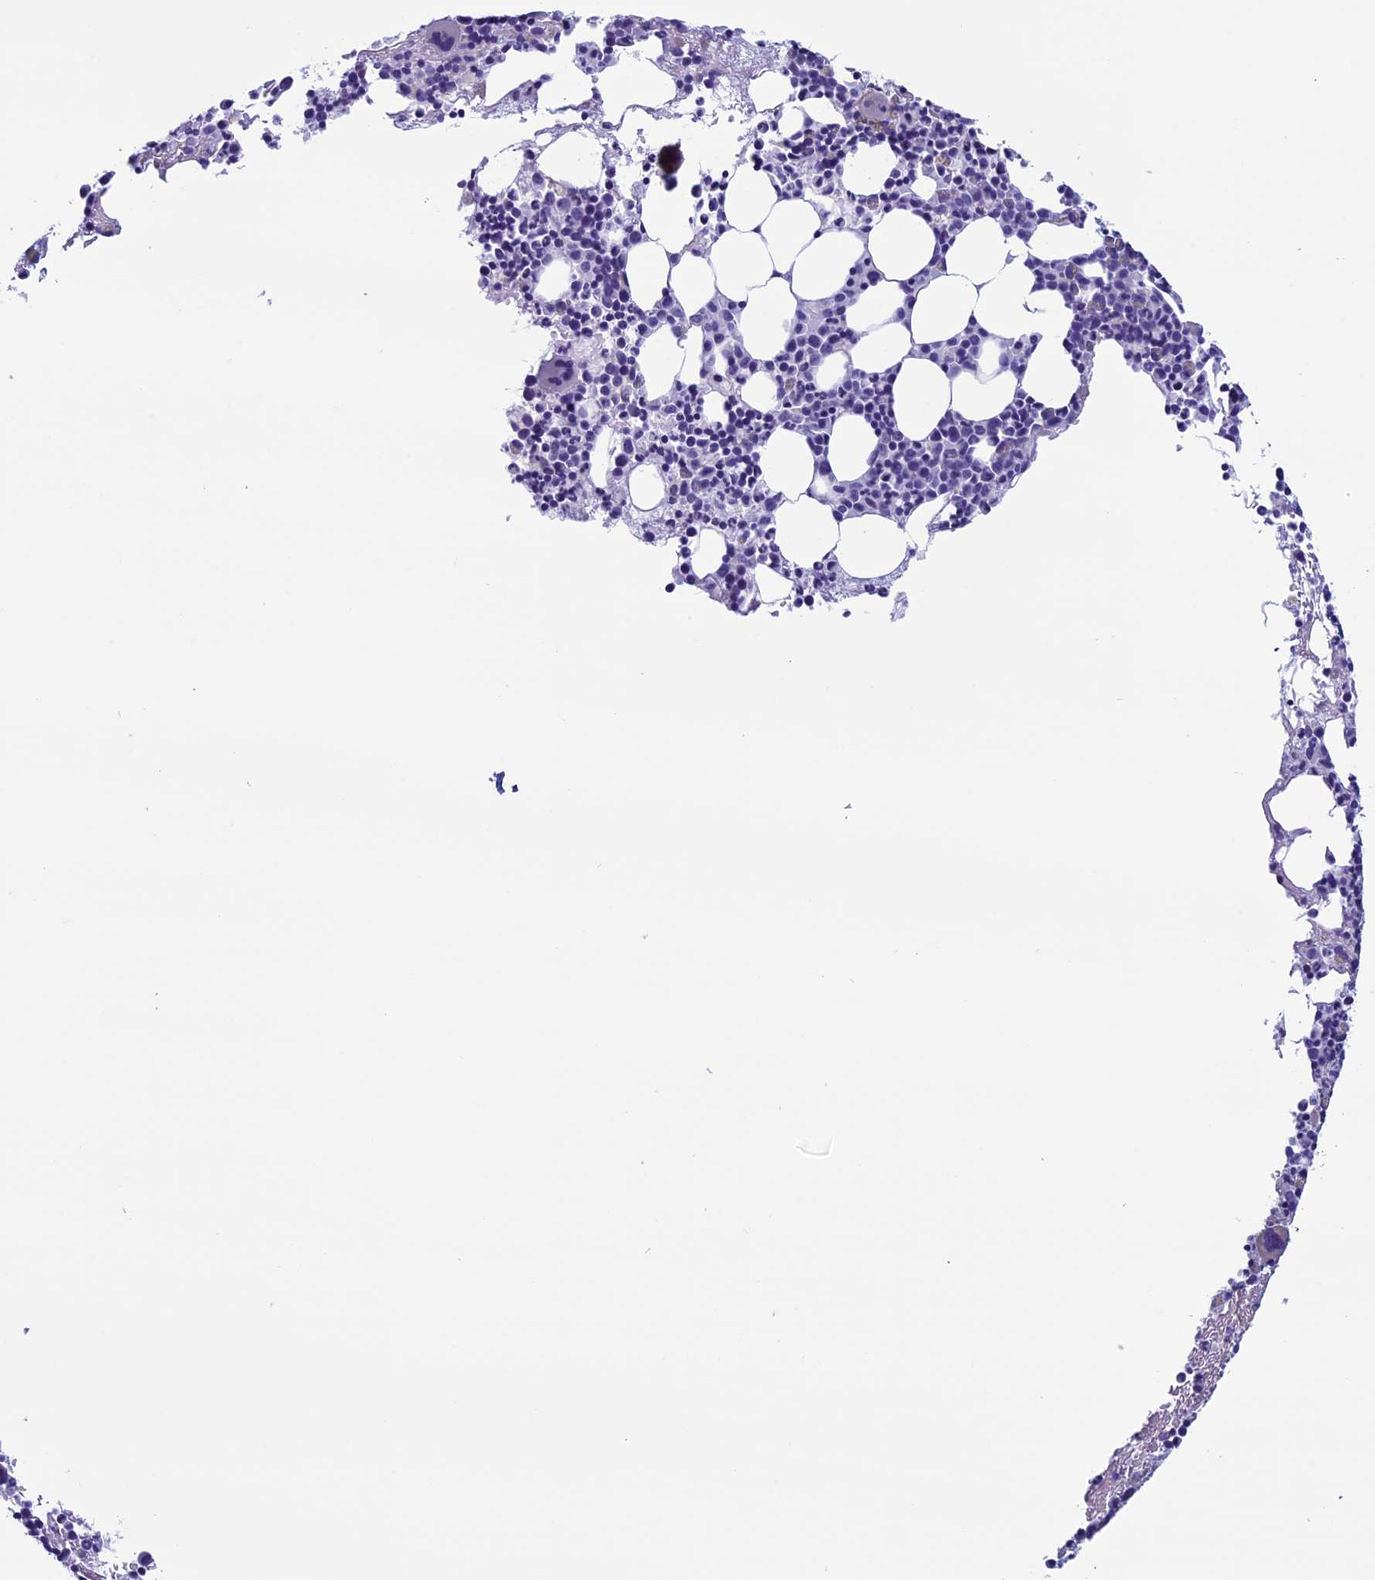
{"staining": {"intensity": "negative", "quantity": "none", "location": "none"}, "tissue": "bone marrow", "cell_type": "Hematopoietic cells", "image_type": "normal", "snomed": [{"axis": "morphology", "description": "Normal tissue, NOS"}, {"axis": "topography", "description": "Bone marrow"}], "caption": "This is a histopathology image of immunohistochemistry (IHC) staining of benign bone marrow, which shows no staining in hematopoietic cells. (DAB (3,3'-diaminobenzidine) immunohistochemistry (IHC), high magnification).", "gene": "FAM169A", "patient": {"sex": "male", "age": 51}}